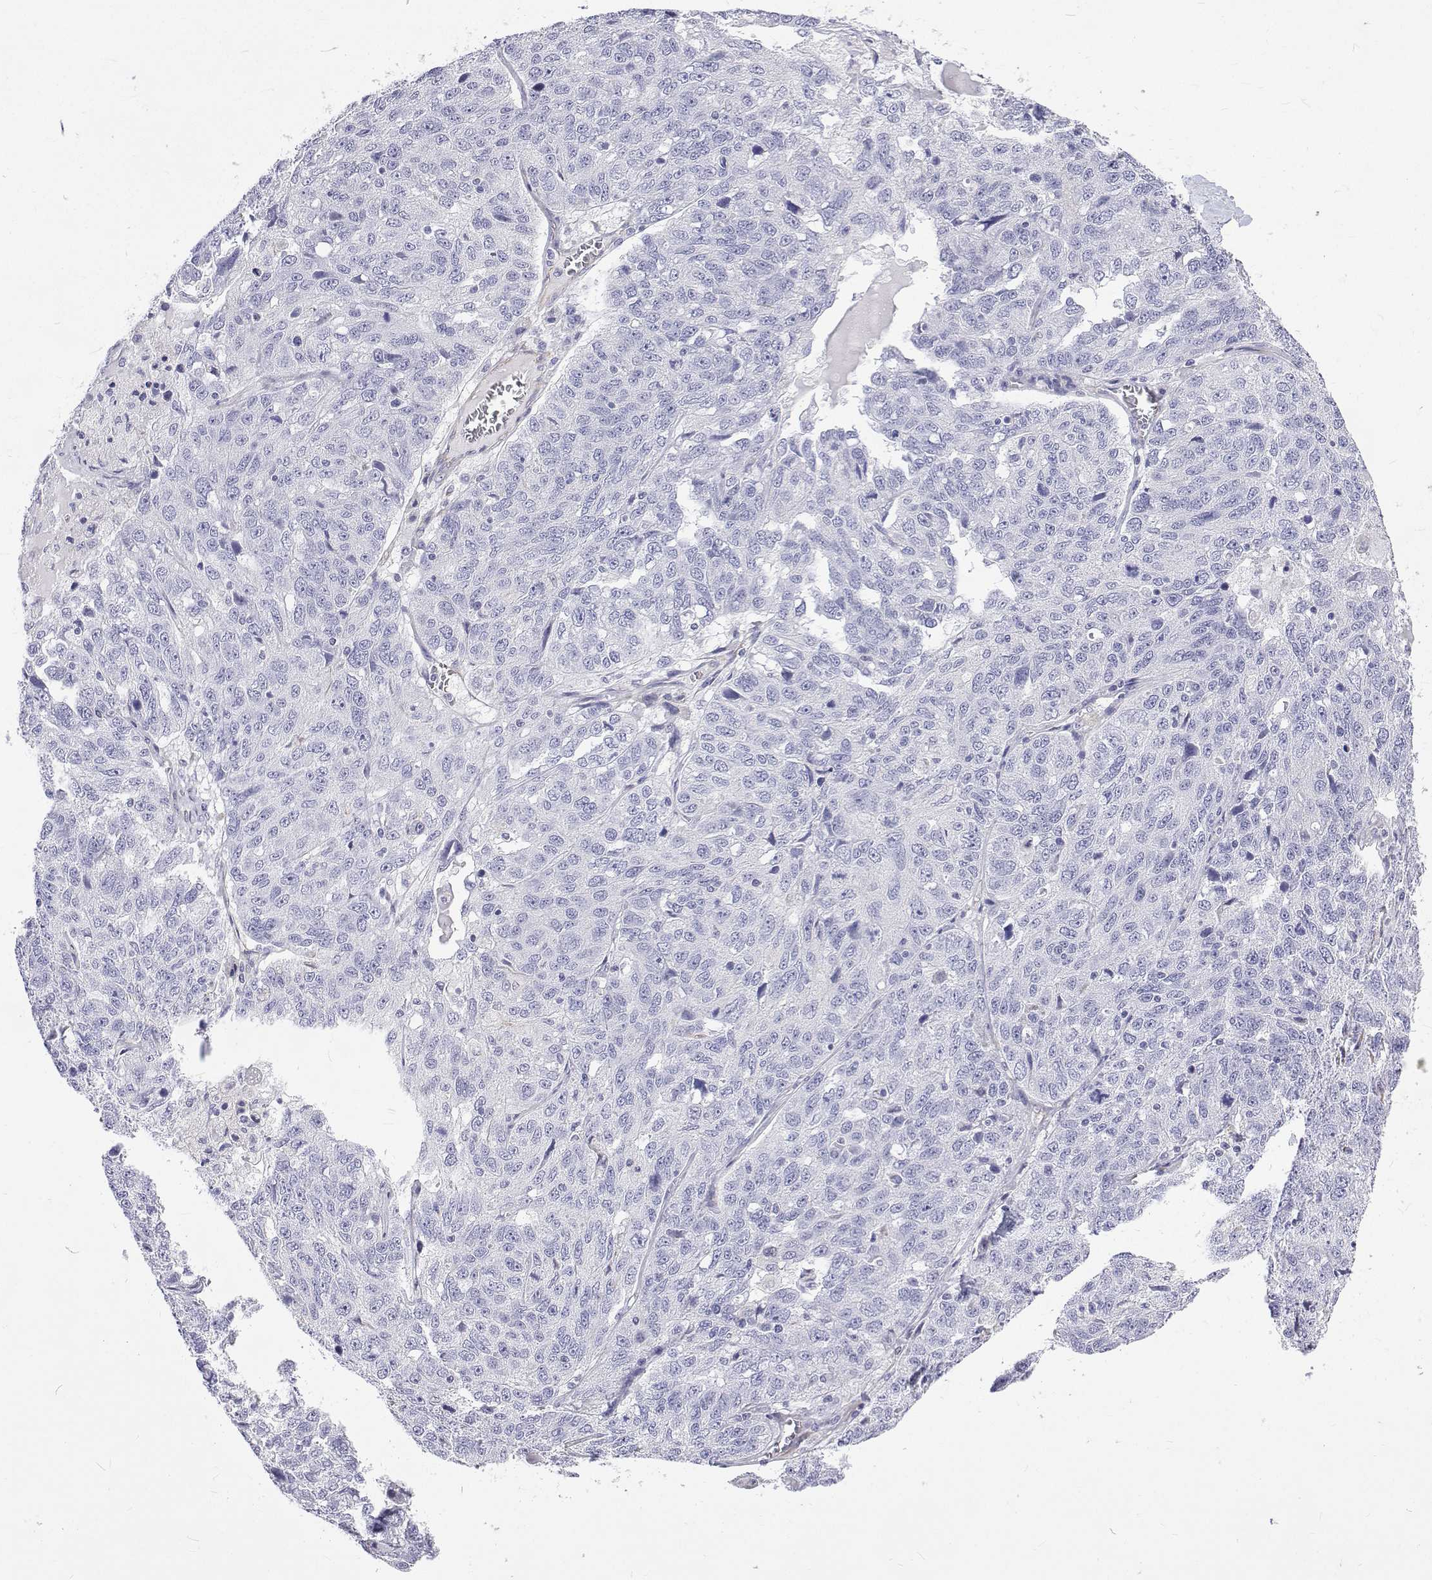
{"staining": {"intensity": "negative", "quantity": "none", "location": "none"}, "tissue": "ovarian cancer", "cell_type": "Tumor cells", "image_type": "cancer", "snomed": [{"axis": "morphology", "description": "Cystadenocarcinoma, serous, NOS"}, {"axis": "topography", "description": "Ovary"}], "caption": "This is an immunohistochemistry micrograph of serous cystadenocarcinoma (ovarian). There is no positivity in tumor cells.", "gene": "OPRPN", "patient": {"sex": "female", "age": 71}}